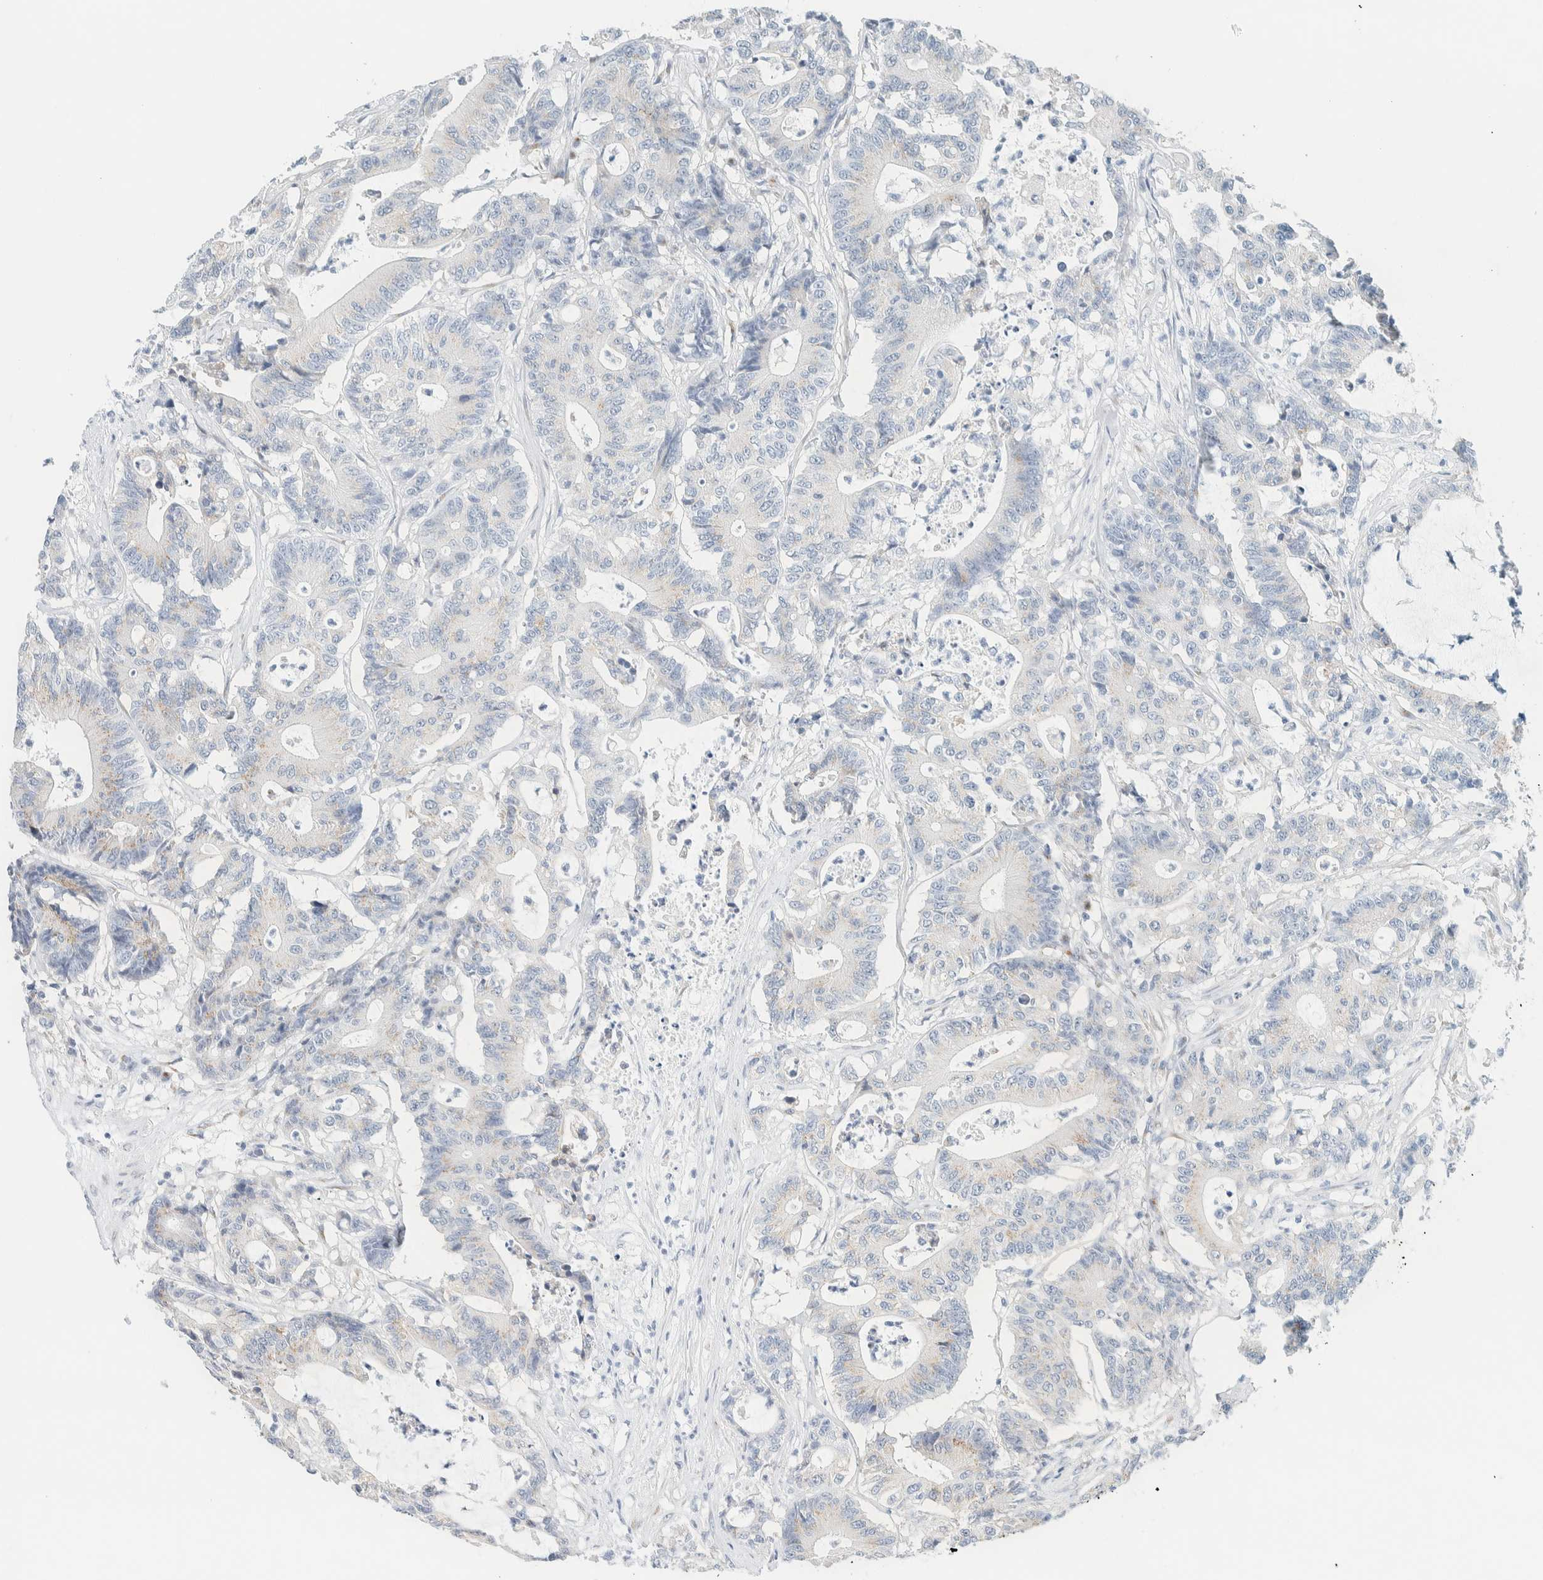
{"staining": {"intensity": "weak", "quantity": "<25%", "location": "cytoplasmic/membranous"}, "tissue": "colorectal cancer", "cell_type": "Tumor cells", "image_type": "cancer", "snomed": [{"axis": "morphology", "description": "Adenocarcinoma, NOS"}, {"axis": "topography", "description": "Colon"}], "caption": "This is an IHC histopathology image of colorectal cancer. There is no staining in tumor cells.", "gene": "SPNS3", "patient": {"sex": "female", "age": 84}}